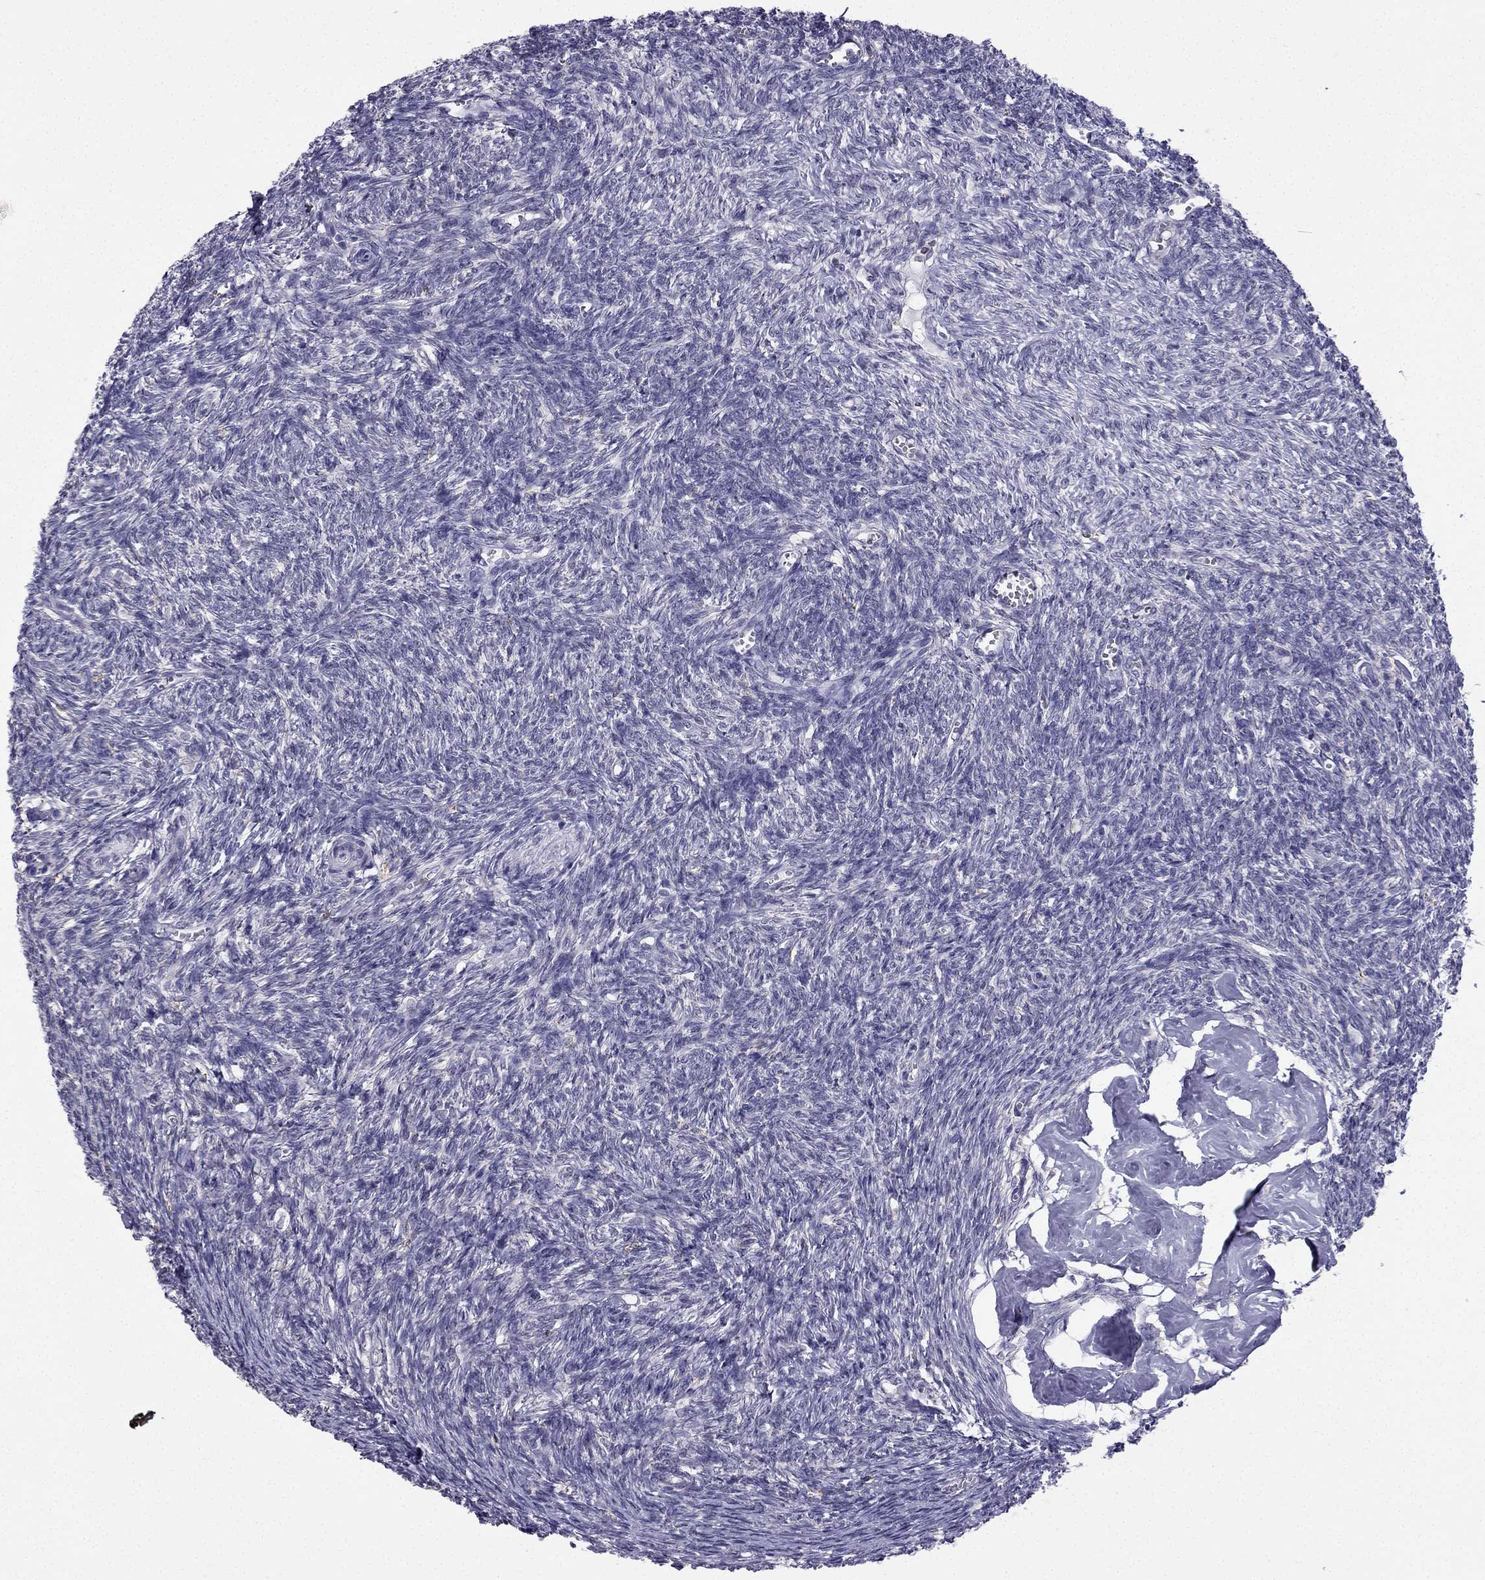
{"staining": {"intensity": "negative", "quantity": "none", "location": "none"}, "tissue": "ovary", "cell_type": "Follicle cells", "image_type": "normal", "snomed": [{"axis": "morphology", "description": "Normal tissue, NOS"}, {"axis": "topography", "description": "Ovary"}], "caption": "This histopathology image is of normal ovary stained with immunohistochemistry (IHC) to label a protein in brown with the nuclei are counter-stained blue. There is no staining in follicle cells.", "gene": "CCK", "patient": {"sex": "female", "age": 43}}